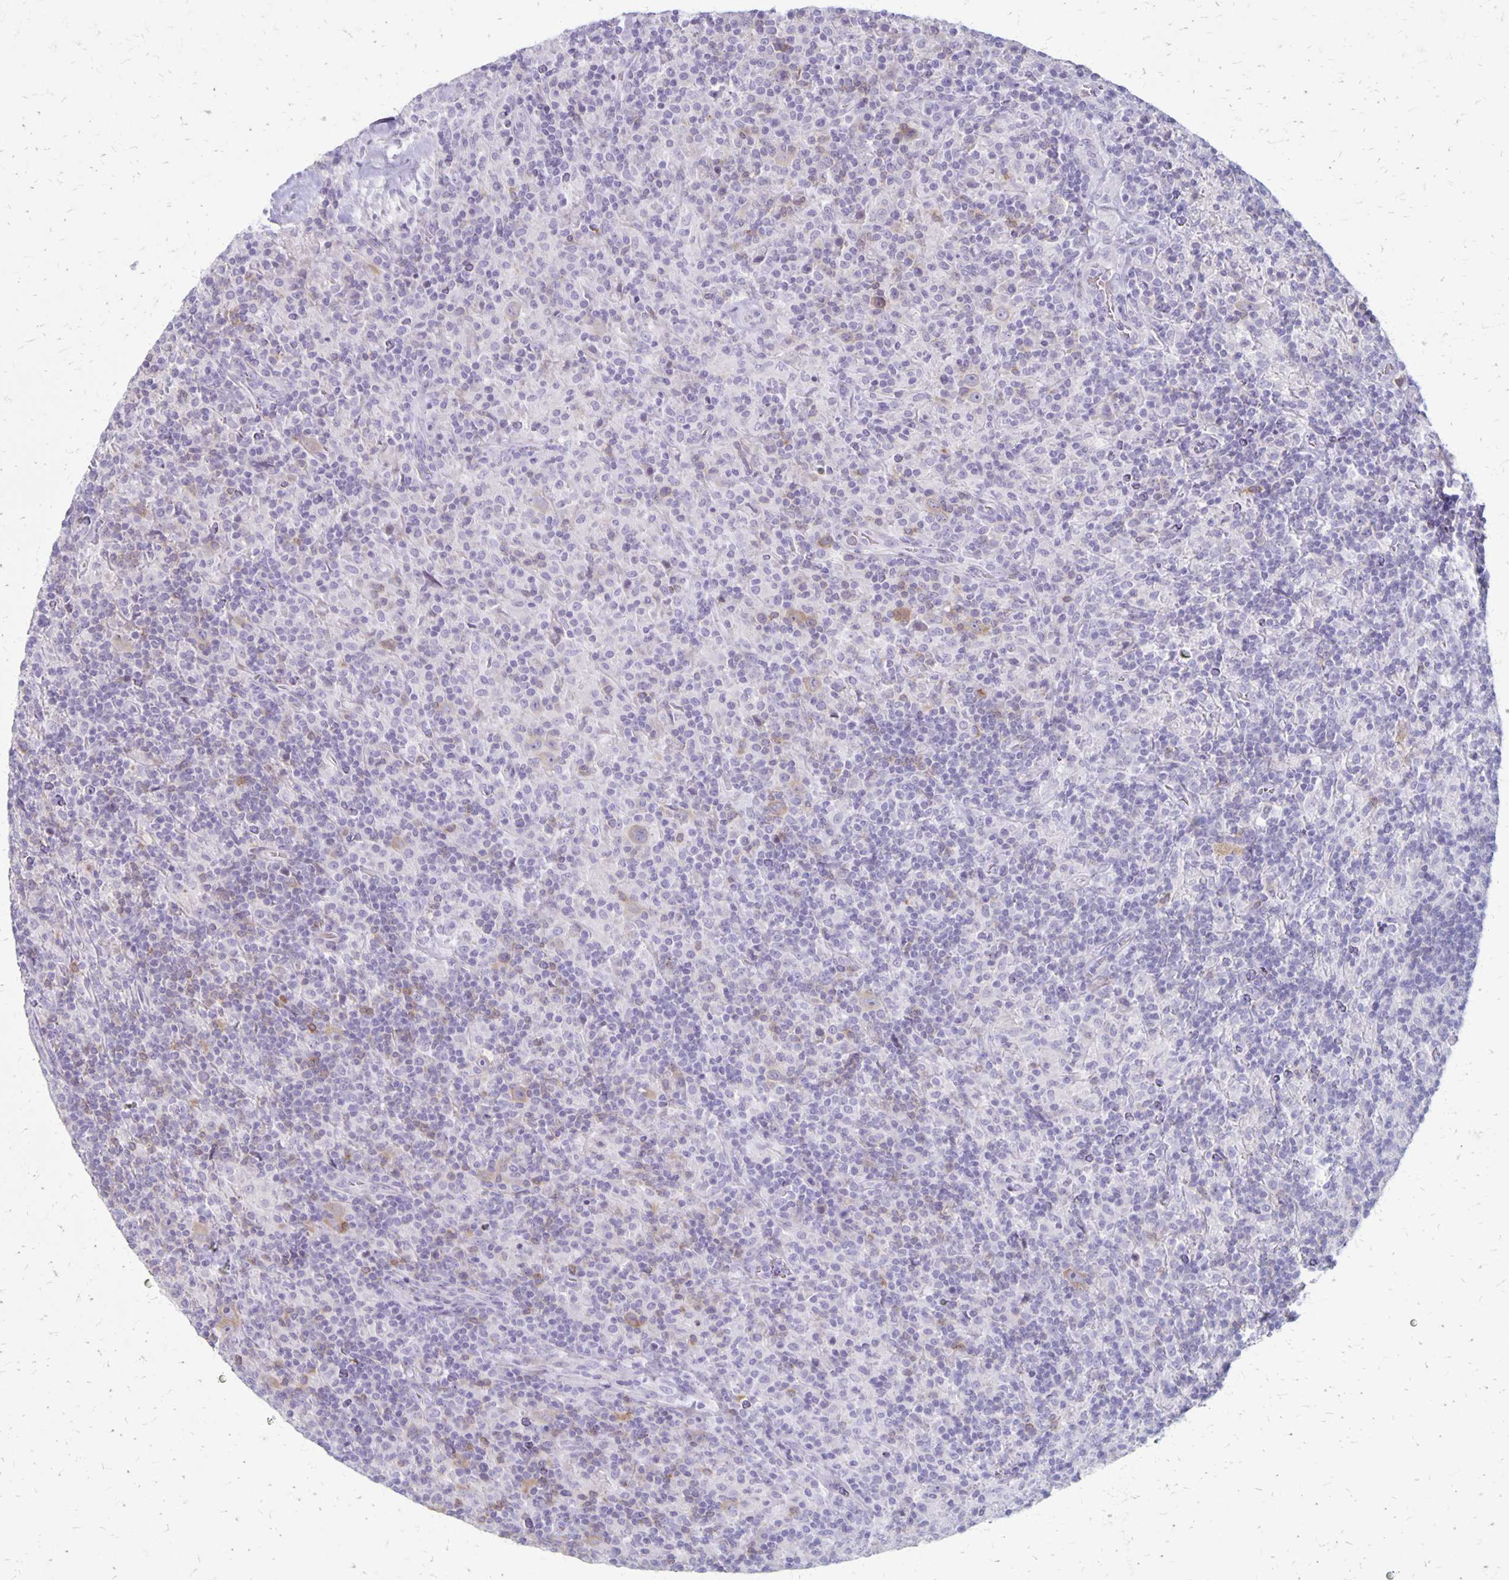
{"staining": {"intensity": "weak", "quantity": "25%-75%", "location": "cytoplasmic/membranous"}, "tissue": "lymphoma", "cell_type": "Tumor cells", "image_type": "cancer", "snomed": [{"axis": "morphology", "description": "Hodgkin's disease, NOS"}, {"axis": "topography", "description": "Lymph node"}], "caption": "Lymphoma stained for a protein shows weak cytoplasmic/membranous positivity in tumor cells.", "gene": "HOMER1", "patient": {"sex": "male", "age": 70}}